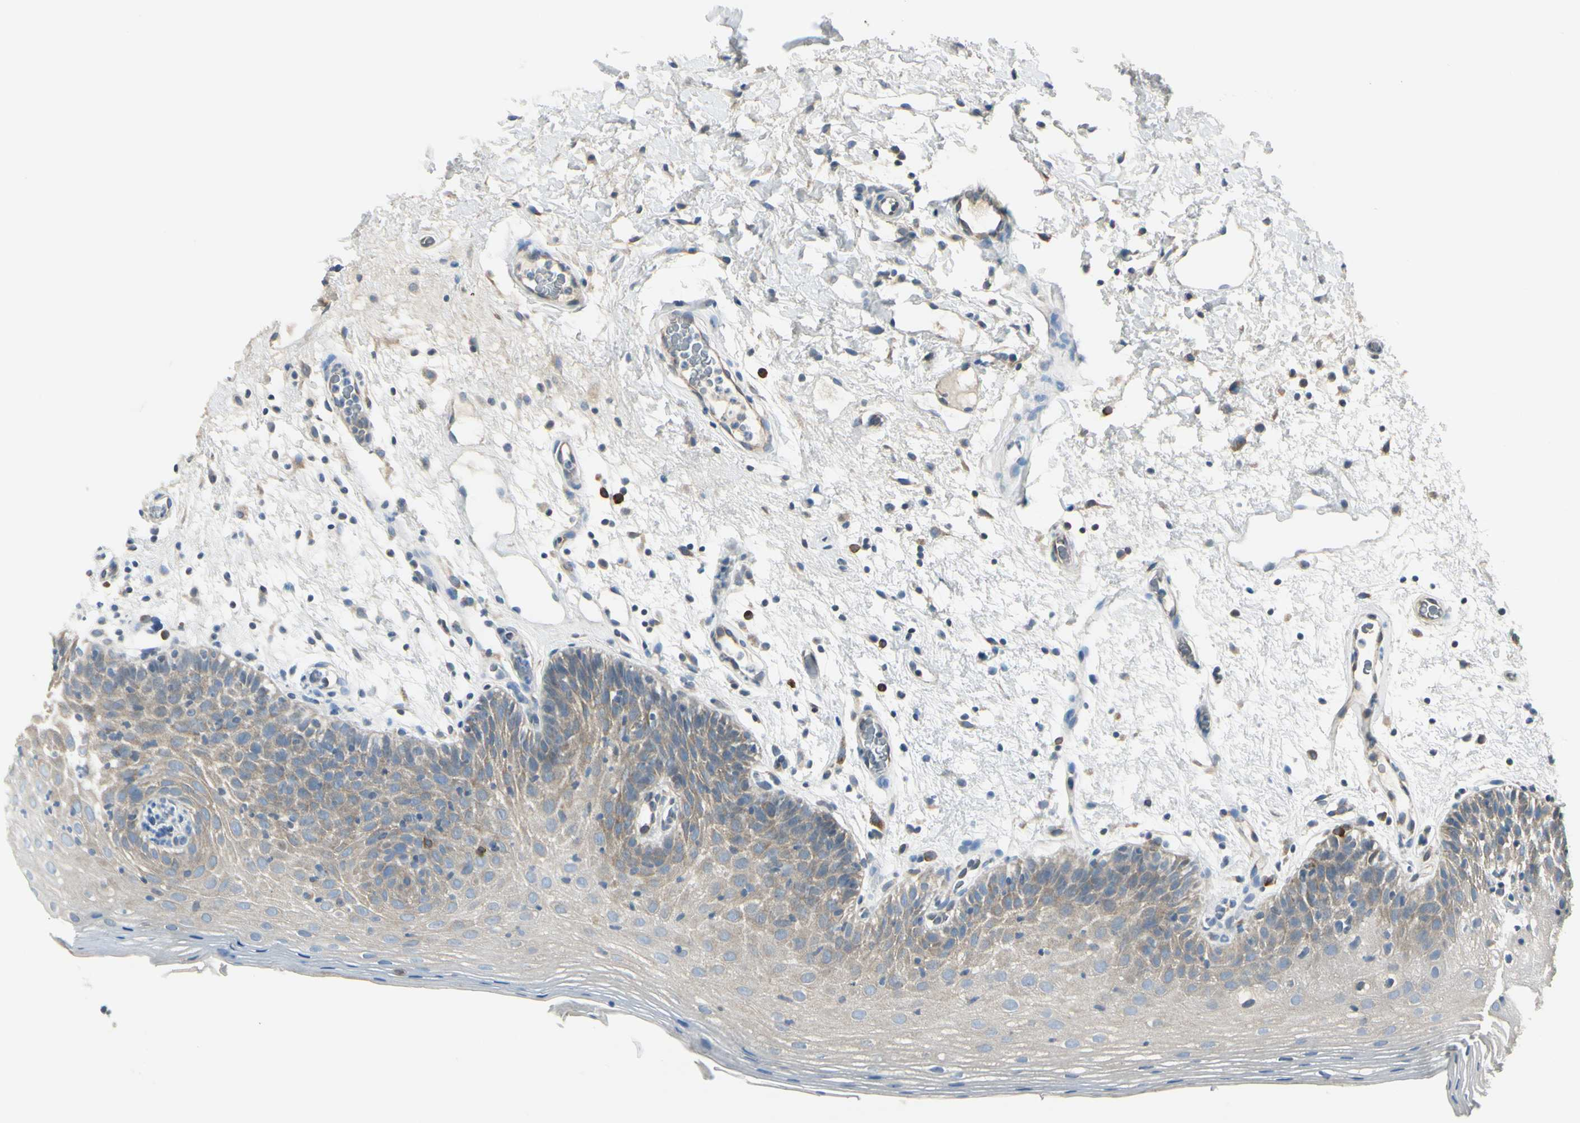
{"staining": {"intensity": "weak", "quantity": ">75%", "location": "cytoplasmic/membranous"}, "tissue": "oral mucosa", "cell_type": "Squamous epithelial cells", "image_type": "normal", "snomed": [{"axis": "morphology", "description": "Normal tissue, NOS"}, {"axis": "morphology", "description": "Squamous cell carcinoma, NOS"}, {"axis": "topography", "description": "Skeletal muscle"}, {"axis": "topography", "description": "Oral tissue"}, {"axis": "topography", "description": "Head-Neck"}], "caption": "Squamous epithelial cells display weak cytoplasmic/membranous staining in about >75% of cells in benign oral mucosa. The staining is performed using DAB (3,3'-diaminobenzidine) brown chromogen to label protein expression. The nuclei are counter-stained blue using hematoxylin.", "gene": "SELENOS", "patient": {"sex": "male", "age": 71}}